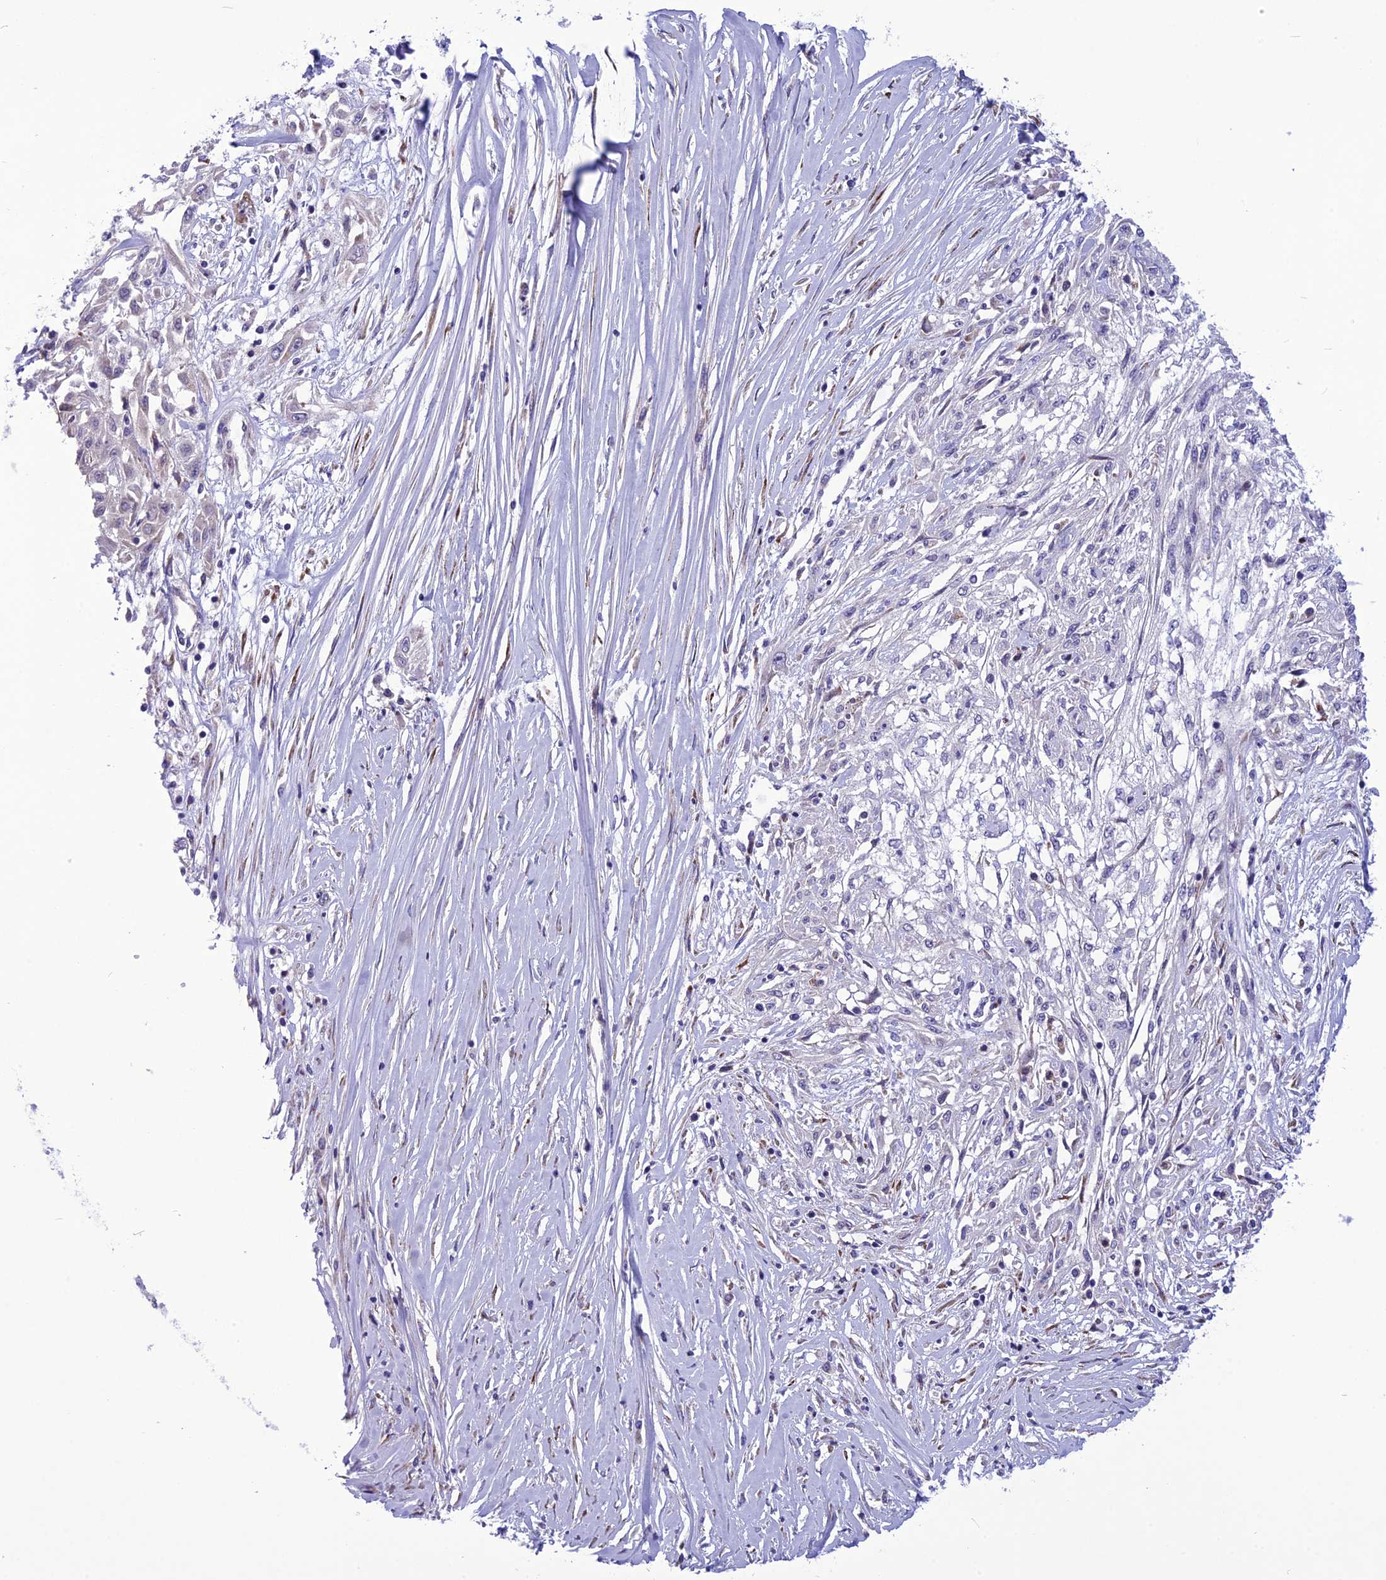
{"staining": {"intensity": "negative", "quantity": "none", "location": "none"}, "tissue": "skin cancer", "cell_type": "Tumor cells", "image_type": "cancer", "snomed": [{"axis": "morphology", "description": "Squamous cell carcinoma, NOS"}, {"axis": "morphology", "description": "Squamous cell carcinoma, metastatic, NOS"}, {"axis": "topography", "description": "Skin"}, {"axis": "topography", "description": "Lymph node"}], "caption": "The IHC histopathology image has no significant expression in tumor cells of skin cancer (squamous cell carcinoma) tissue. Brightfield microscopy of immunohistochemistry stained with DAB (3,3'-diaminobenzidine) (brown) and hematoxylin (blue), captured at high magnification.", "gene": "PSMF1", "patient": {"sex": "male", "age": 75}}